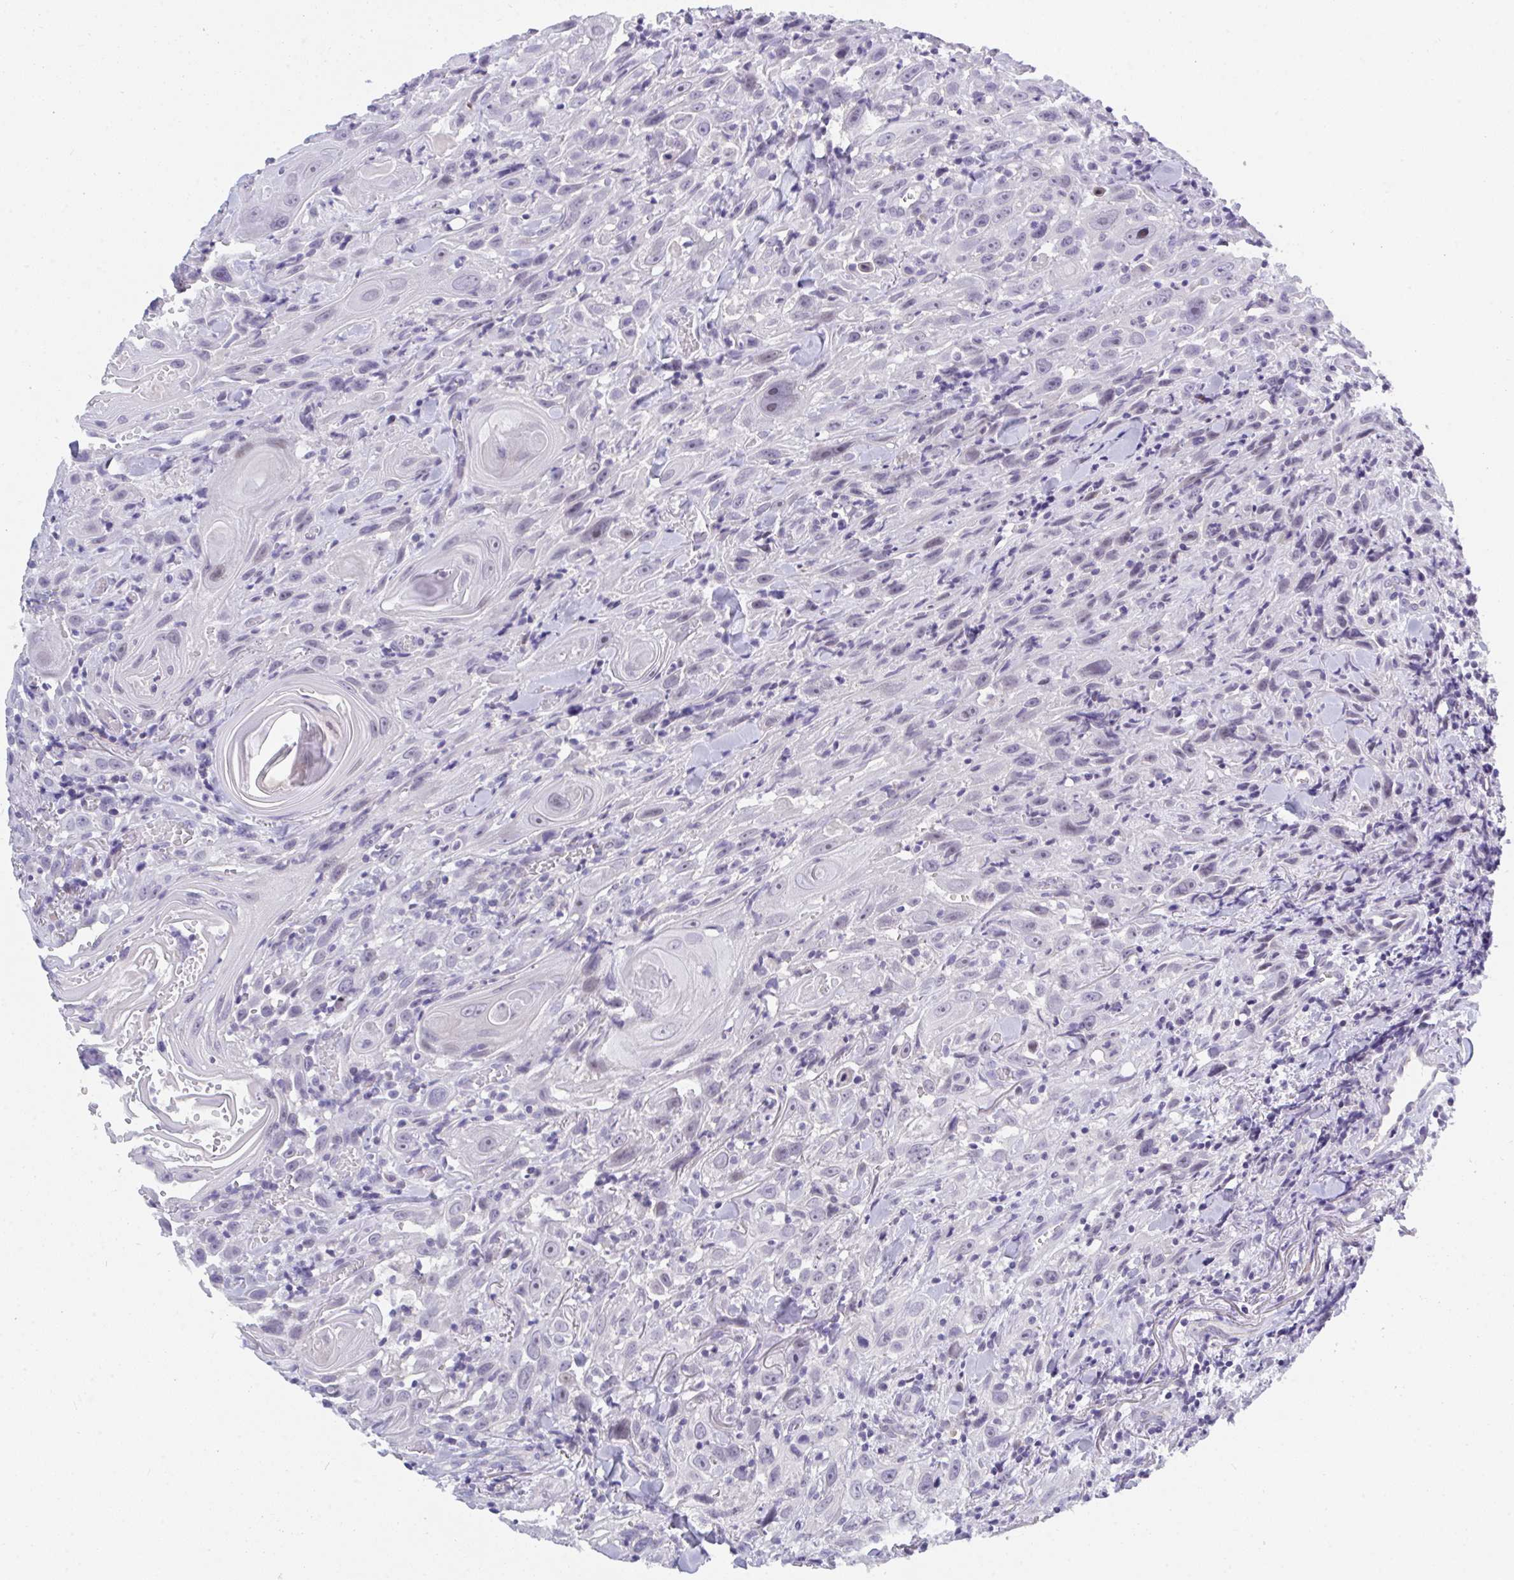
{"staining": {"intensity": "weak", "quantity": "<25%", "location": "nuclear"}, "tissue": "head and neck cancer", "cell_type": "Tumor cells", "image_type": "cancer", "snomed": [{"axis": "morphology", "description": "Squamous cell carcinoma, NOS"}, {"axis": "topography", "description": "Head-Neck"}], "caption": "Tumor cells show no significant staining in head and neck cancer. (DAB (3,3'-diaminobenzidine) immunohistochemistry (IHC) with hematoxylin counter stain).", "gene": "BMAL2", "patient": {"sex": "female", "age": 95}}